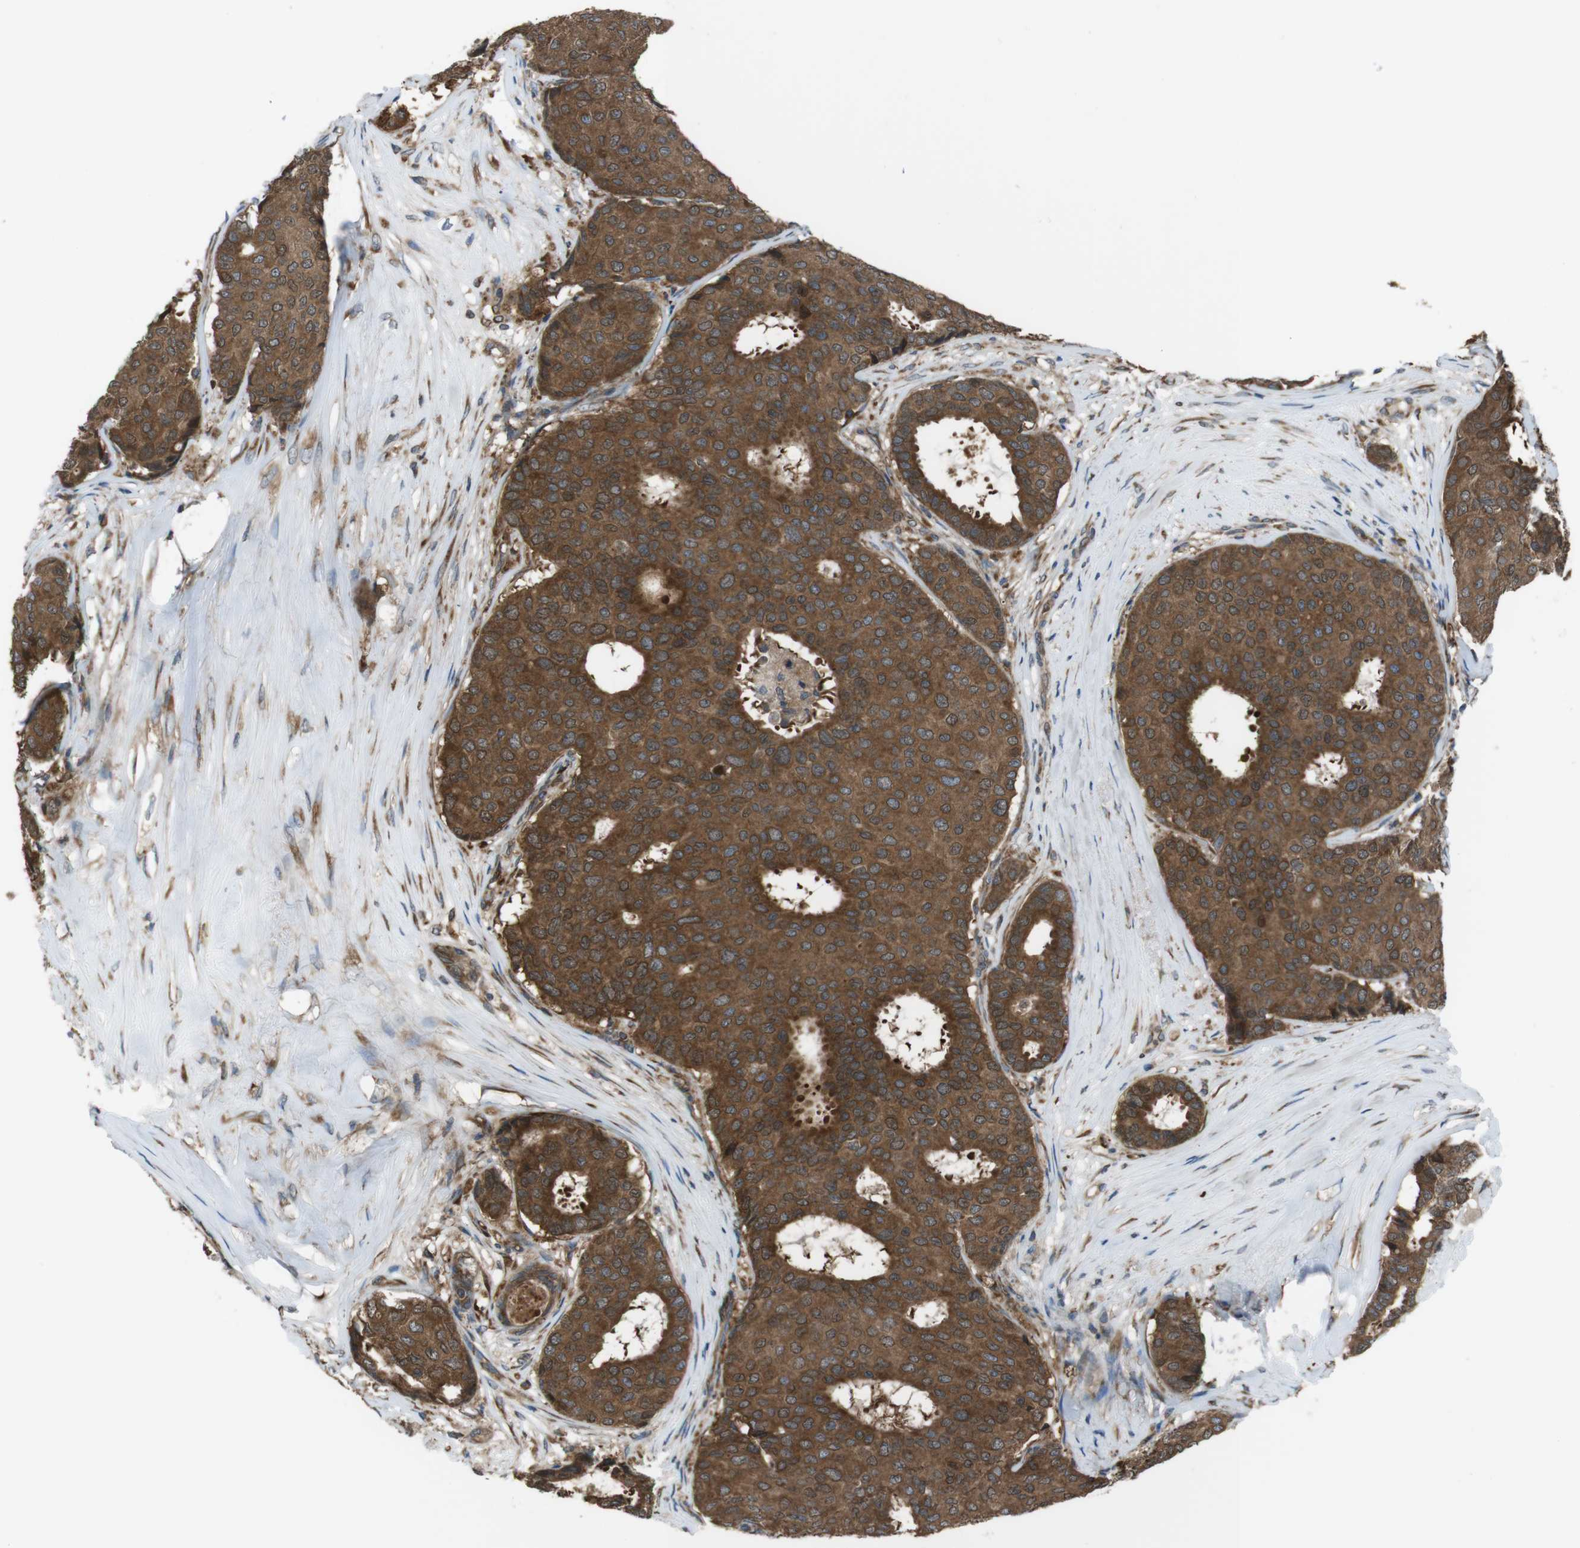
{"staining": {"intensity": "moderate", "quantity": ">75%", "location": "cytoplasmic/membranous"}, "tissue": "breast cancer", "cell_type": "Tumor cells", "image_type": "cancer", "snomed": [{"axis": "morphology", "description": "Duct carcinoma"}, {"axis": "topography", "description": "Breast"}], "caption": "Brown immunohistochemical staining in human infiltrating ductal carcinoma (breast) reveals moderate cytoplasmic/membranous positivity in approximately >75% of tumor cells.", "gene": "SSR3", "patient": {"sex": "female", "age": 75}}